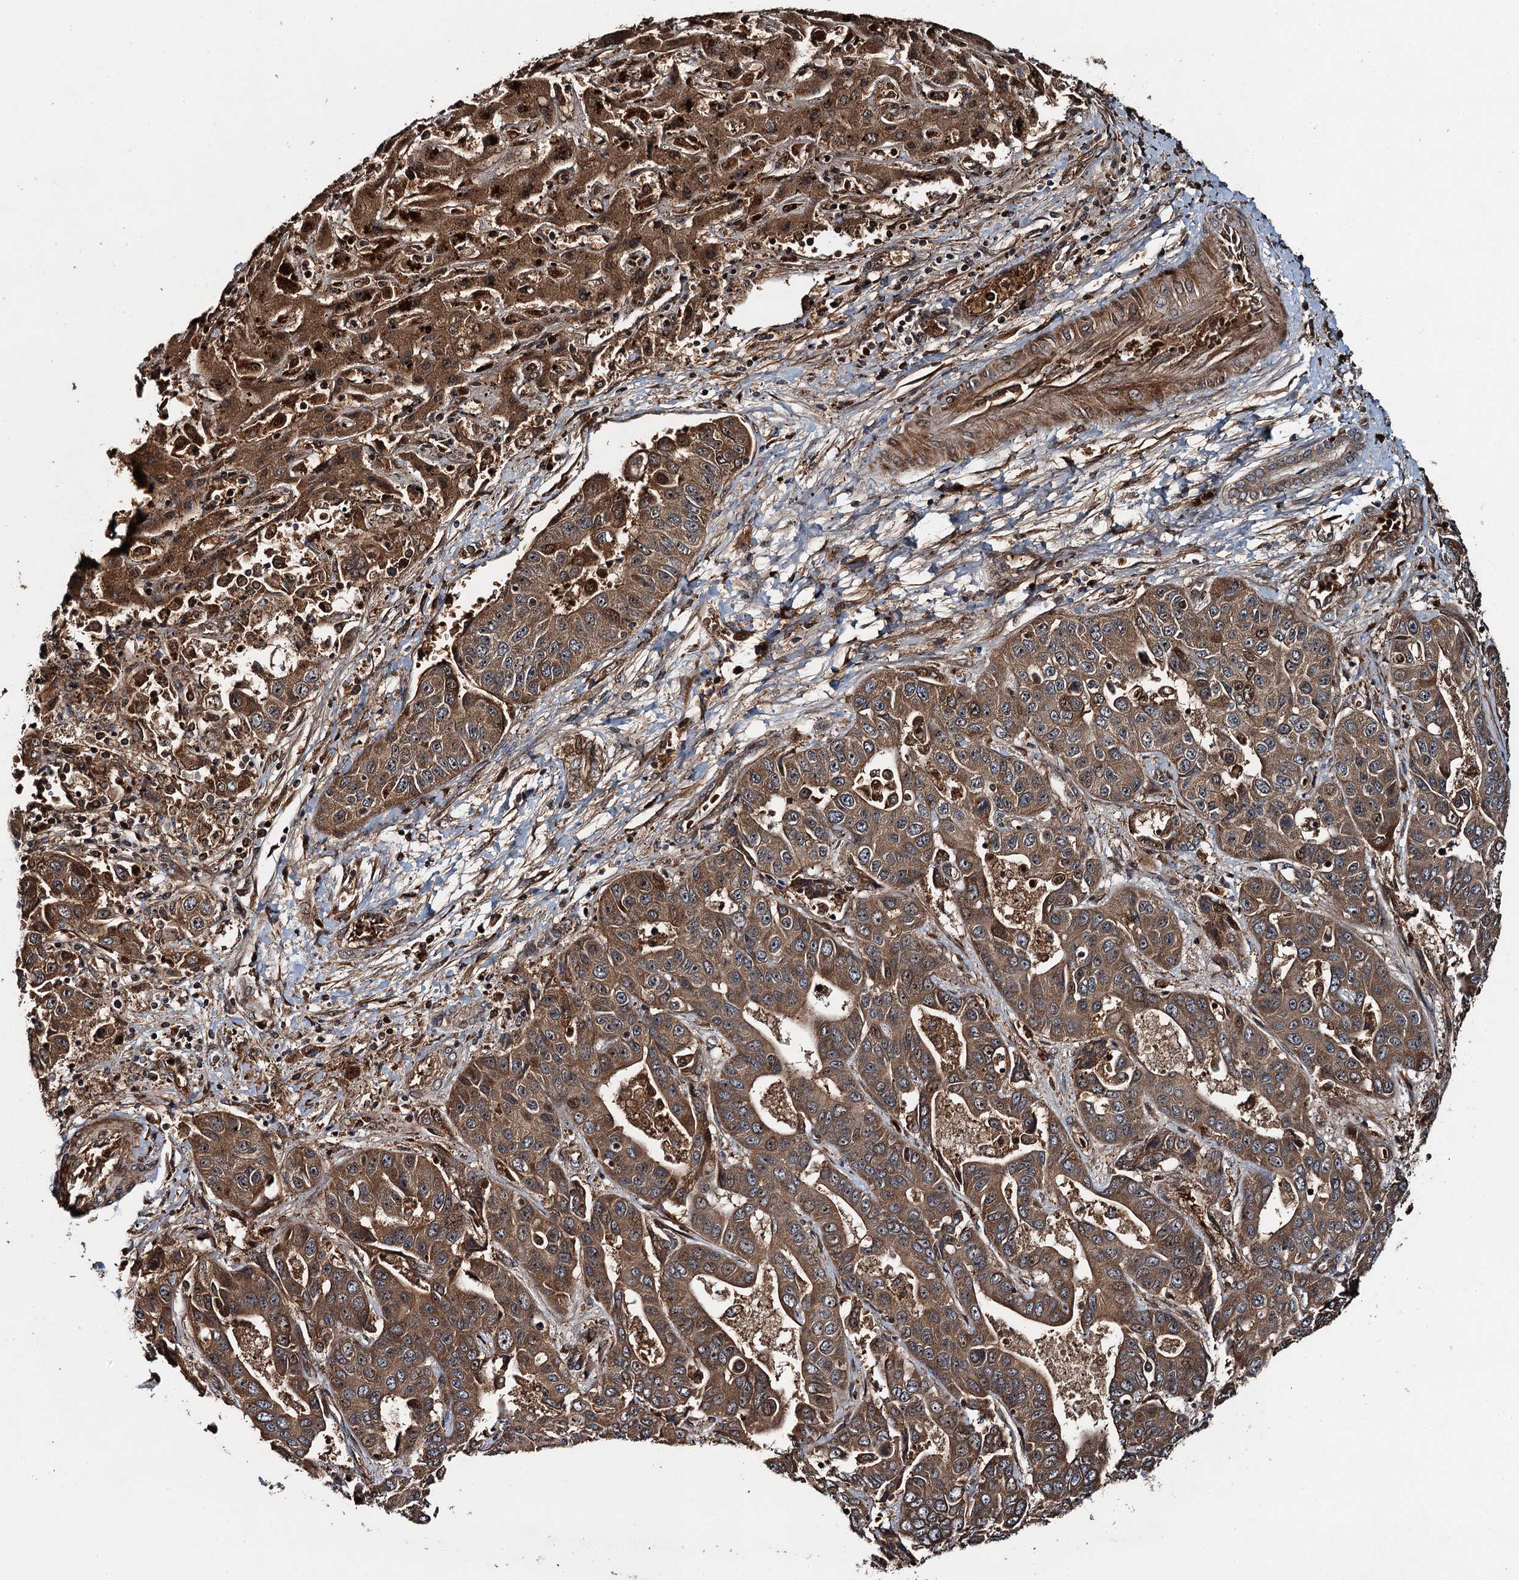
{"staining": {"intensity": "moderate", "quantity": ">75%", "location": "cytoplasmic/membranous"}, "tissue": "liver cancer", "cell_type": "Tumor cells", "image_type": "cancer", "snomed": [{"axis": "morphology", "description": "Cholangiocarcinoma"}, {"axis": "topography", "description": "Liver"}], "caption": "Cholangiocarcinoma (liver) was stained to show a protein in brown. There is medium levels of moderate cytoplasmic/membranous positivity in approximately >75% of tumor cells. (Brightfield microscopy of DAB IHC at high magnification).", "gene": "SNX32", "patient": {"sex": "female", "age": 52}}